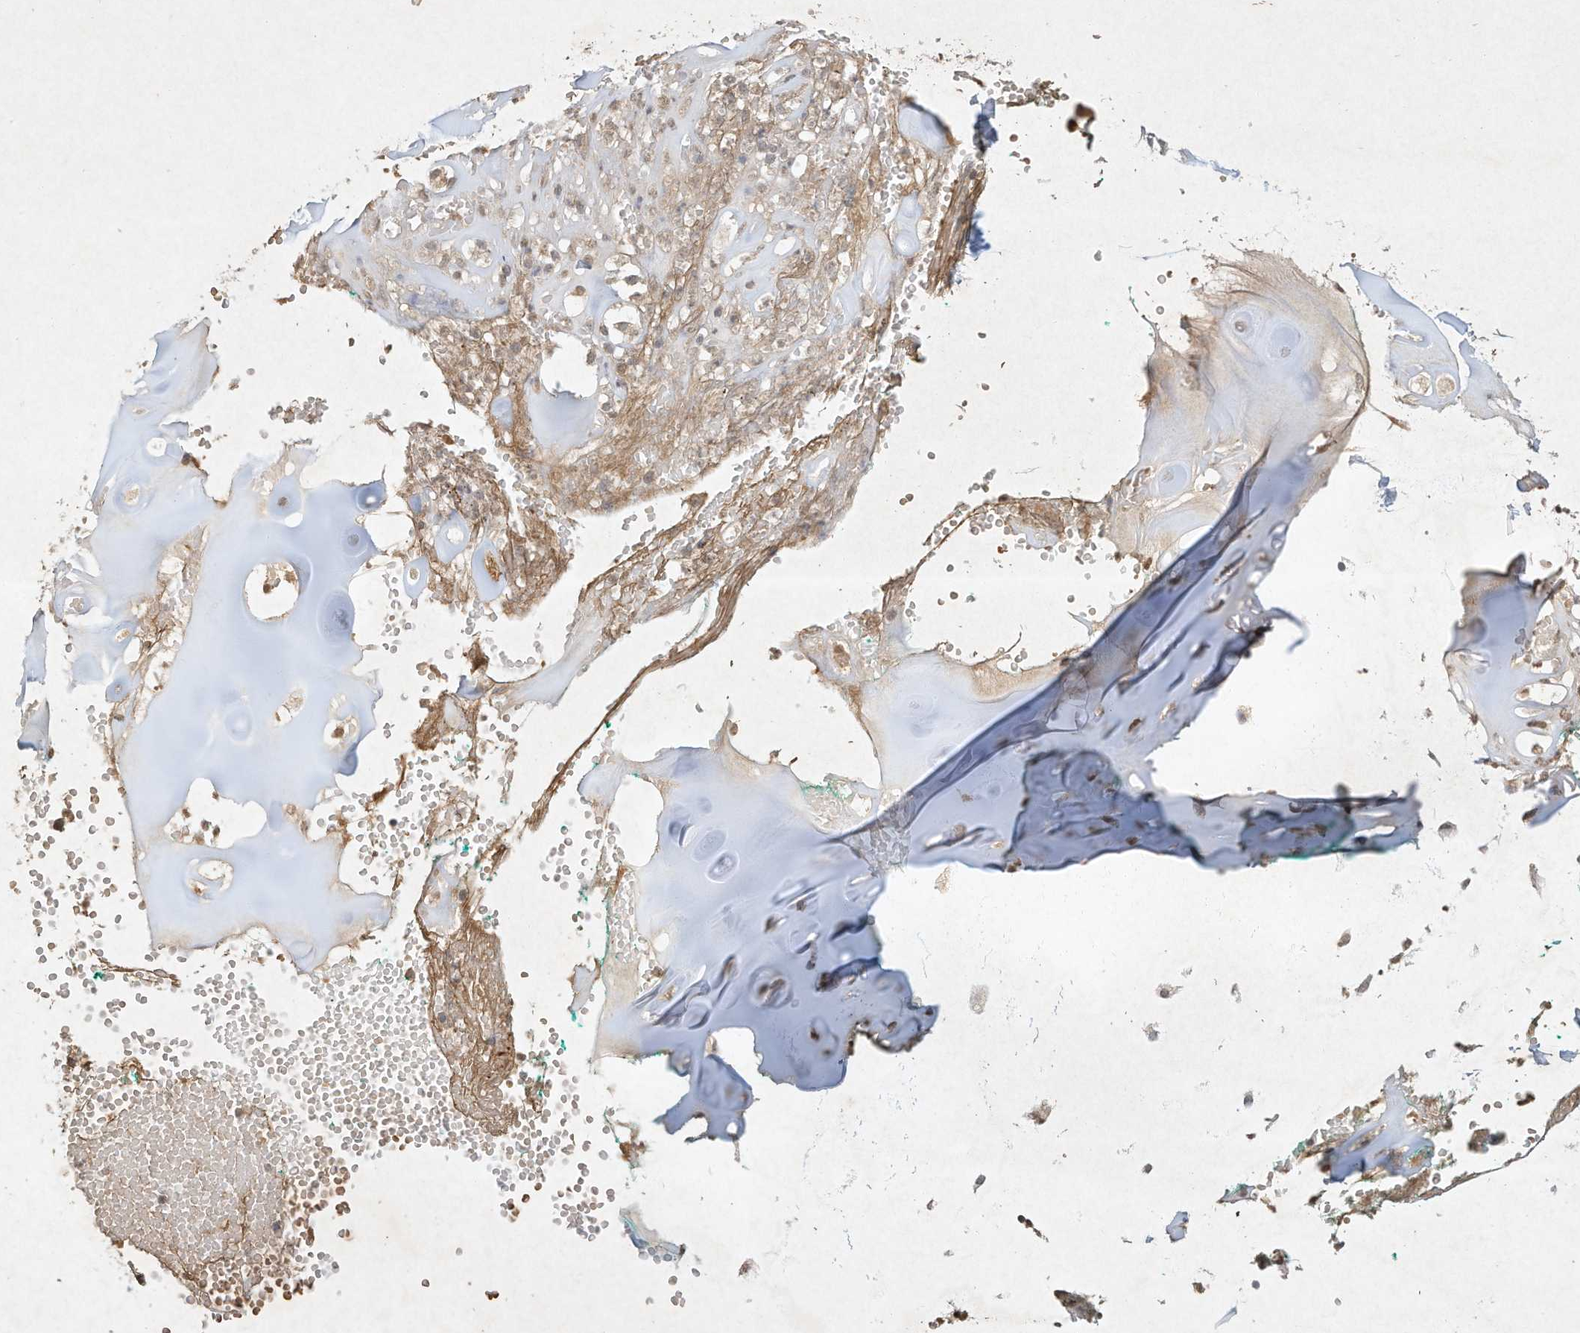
{"staining": {"intensity": "weak", "quantity": ">75%", "location": "cytoplasmic/membranous"}, "tissue": "adipose tissue", "cell_type": "Adipocytes", "image_type": "normal", "snomed": [{"axis": "morphology", "description": "Normal tissue, NOS"}, {"axis": "morphology", "description": "Basal cell carcinoma"}, {"axis": "topography", "description": "Cartilage tissue"}, {"axis": "topography", "description": "Nasopharynx"}, {"axis": "topography", "description": "Oral tissue"}], "caption": "Immunohistochemistry of normal human adipose tissue demonstrates low levels of weak cytoplasmic/membranous staining in approximately >75% of adipocytes.", "gene": "BTRC", "patient": {"sex": "female", "age": 77}}